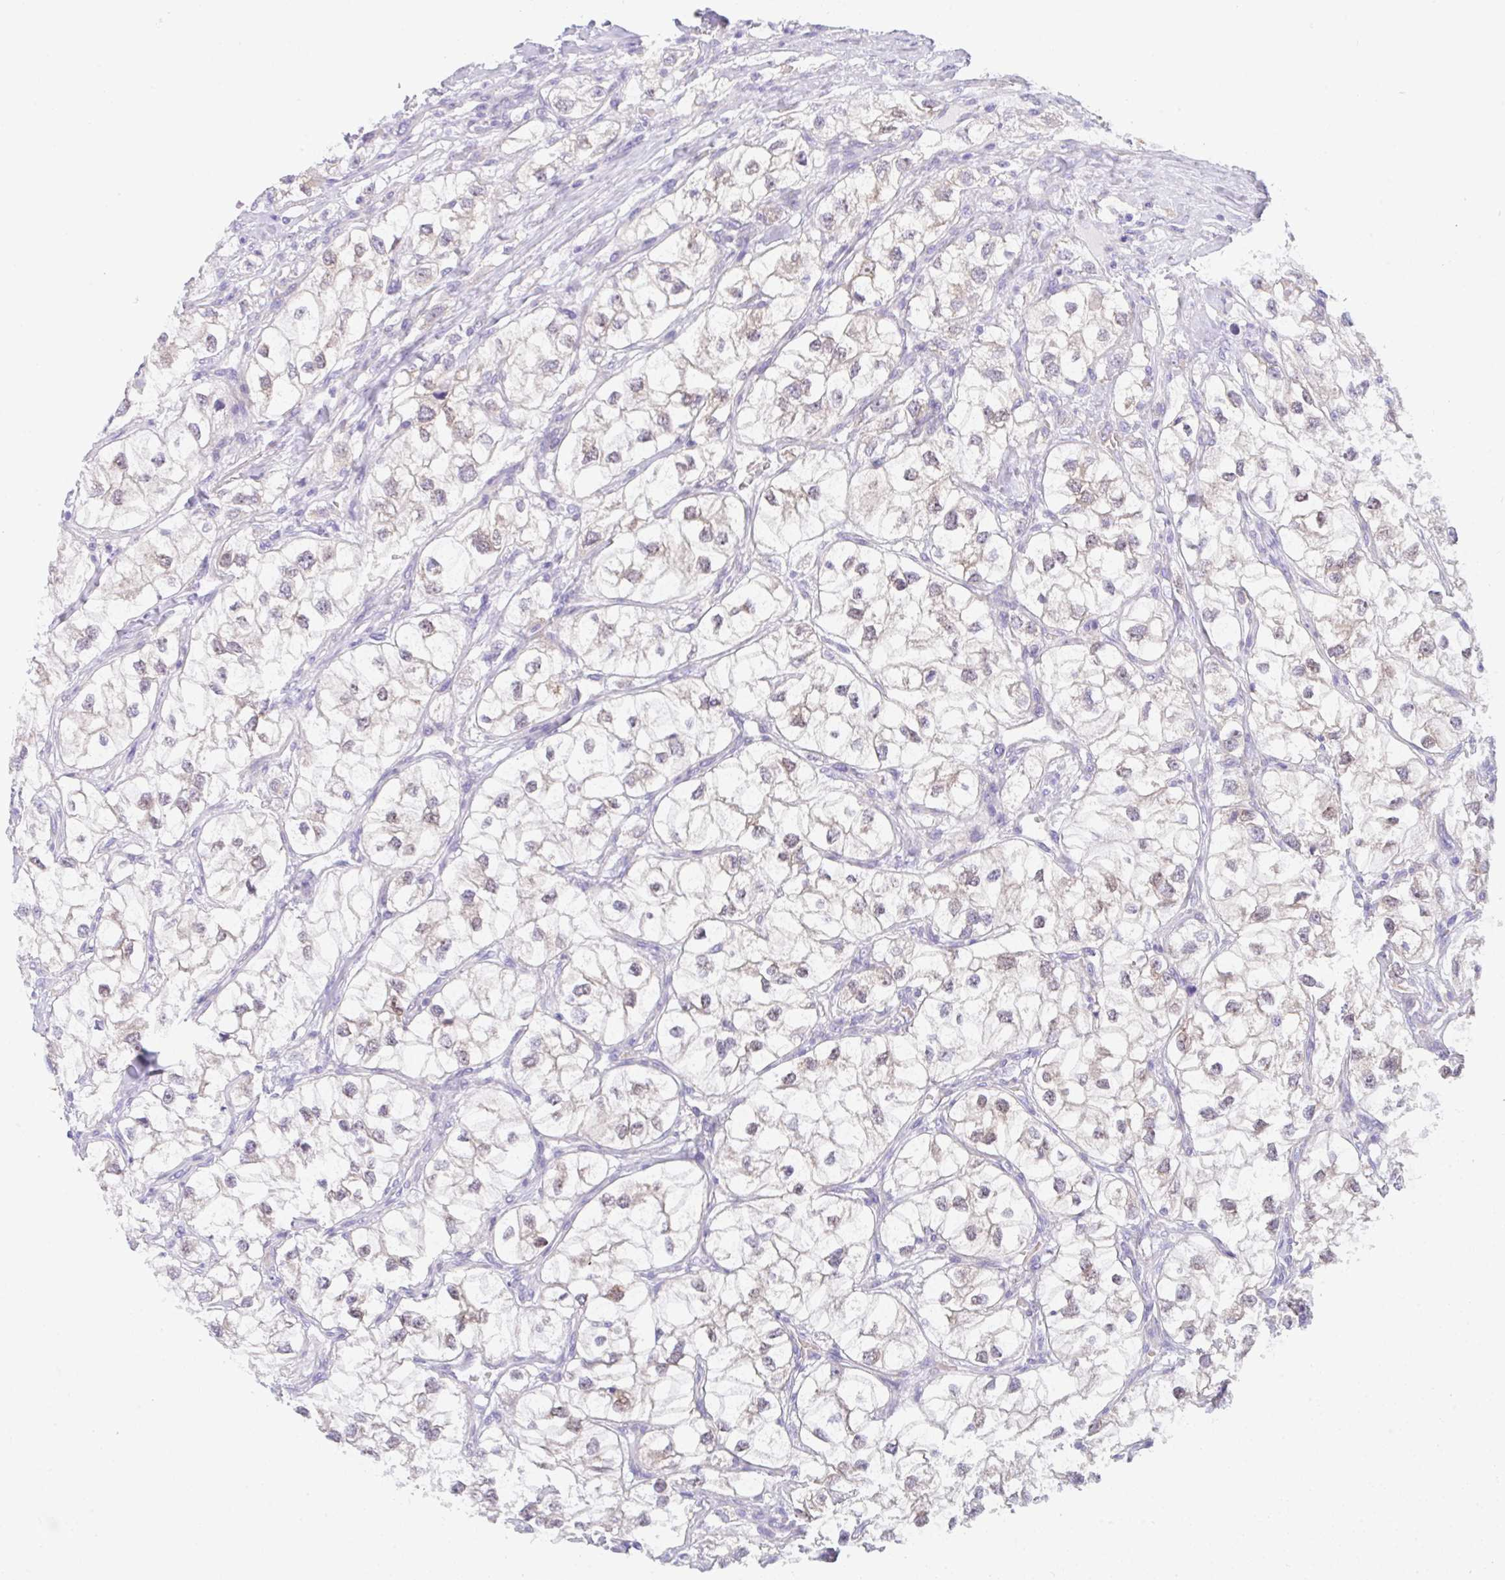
{"staining": {"intensity": "weak", "quantity": "25%-75%", "location": "cytoplasmic/membranous"}, "tissue": "renal cancer", "cell_type": "Tumor cells", "image_type": "cancer", "snomed": [{"axis": "morphology", "description": "Adenocarcinoma, NOS"}, {"axis": "topography", "description": "Kidney"}], "caption": "The image demonstrates immunohistochemical staining of renal adenocarcinoma. There is weak cytoplasmic/membranous staining is identified in approximately 25%-75% of tumor cells.", "gene": "TRAF4", "patient": {"sex": "male", "age": 59}}